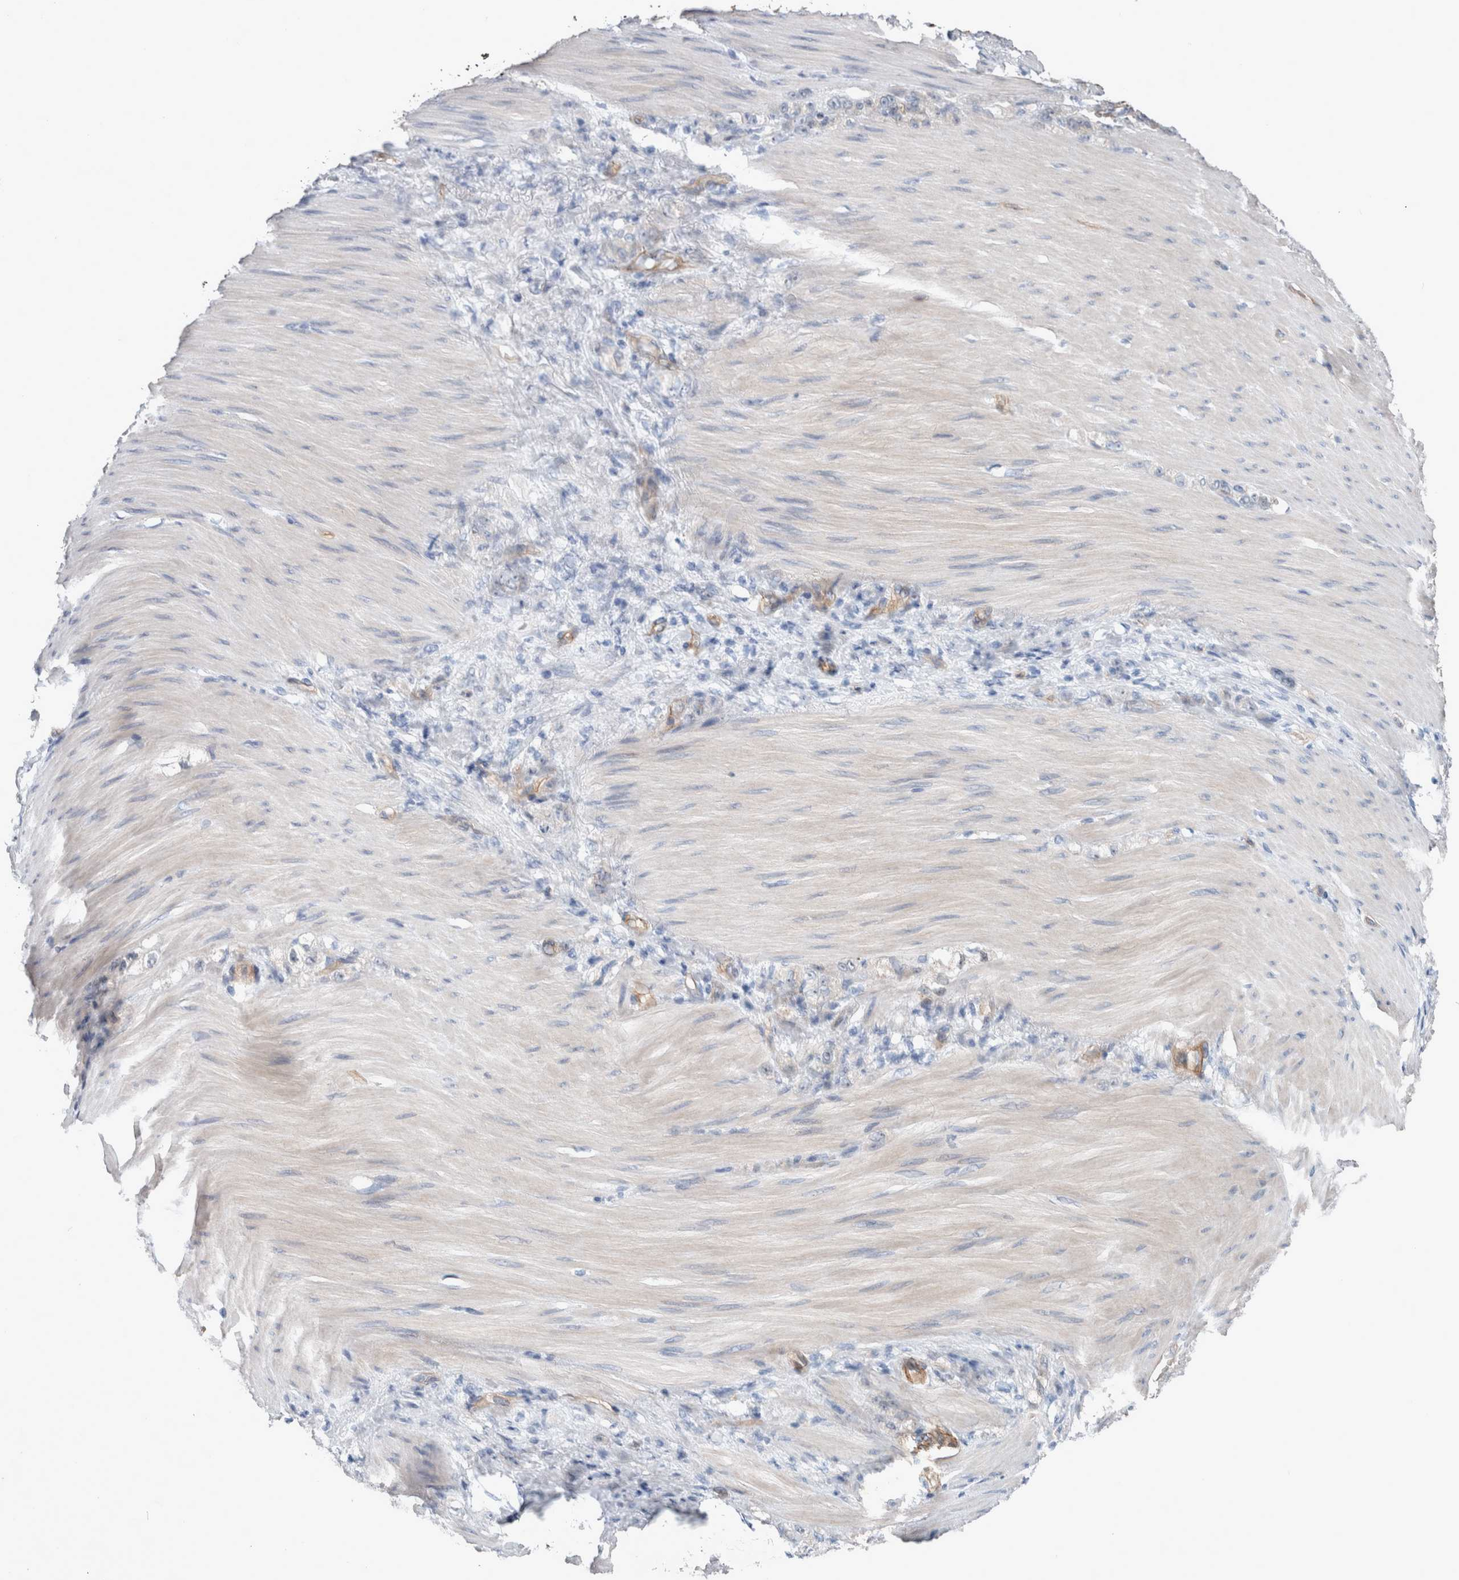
{"staining": {"intensity": "negative", "quantity": "none", "location": "none"}, "tissue": "stomach cancer", "cell_type": "Tumor cells", "image_type": "cancer", "snomed": [{"axis": "morphology", "description": "Normal tissue, NOS"}, {"axis": "morphology", "description": "Adenocarcinoma, NOS"}, {"axis": "topography", "description": "Stomach"}], "caption": "There is no significant expression in tumor cells of stomach cancer.", "gene": "BCAM", "patient": {"sex": "male", "age": 82}}